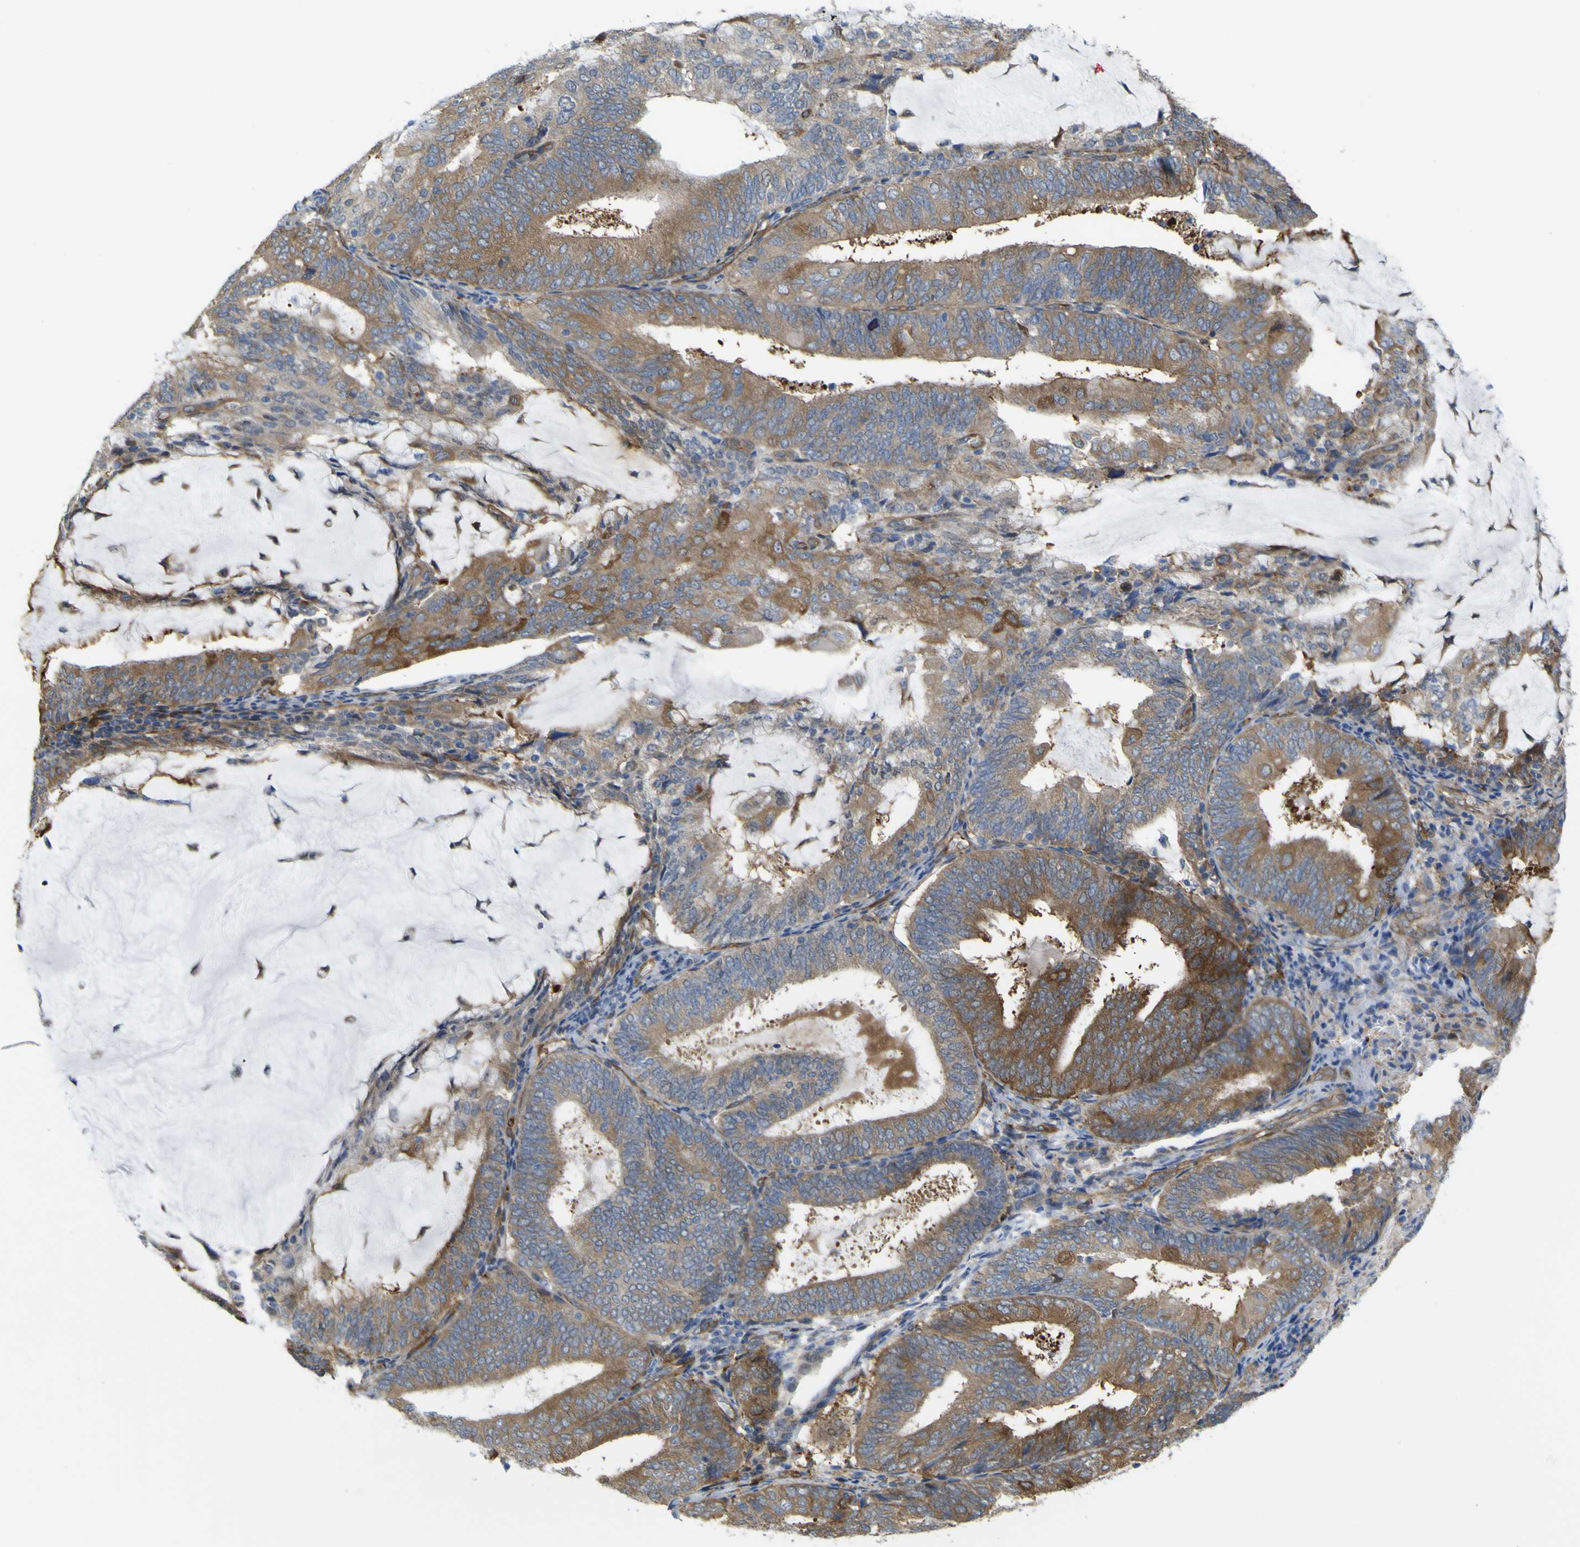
{"staining": {"intensity": "moderate", "quantity": ">75%", "location": "cytoplasmic/membranous"}, "tissue": "endometrial cancer", "cell_type": "Tumor cells", "image_type": "cancer", "snomed": [{"axis": "morphology", "description": "Adenocarcinoma, NOS"}, {"axis": "topography", "description": "Endometrium"}], "caption": "Brown immunohistochemical staining in human endometrial cancer (adenocarcinoma) shows moderate cytoplasmic/membranous positivity in about >75% of tumor cells.", "gene": "JPH1", "patient": {"sex": "female", "age": 81}}